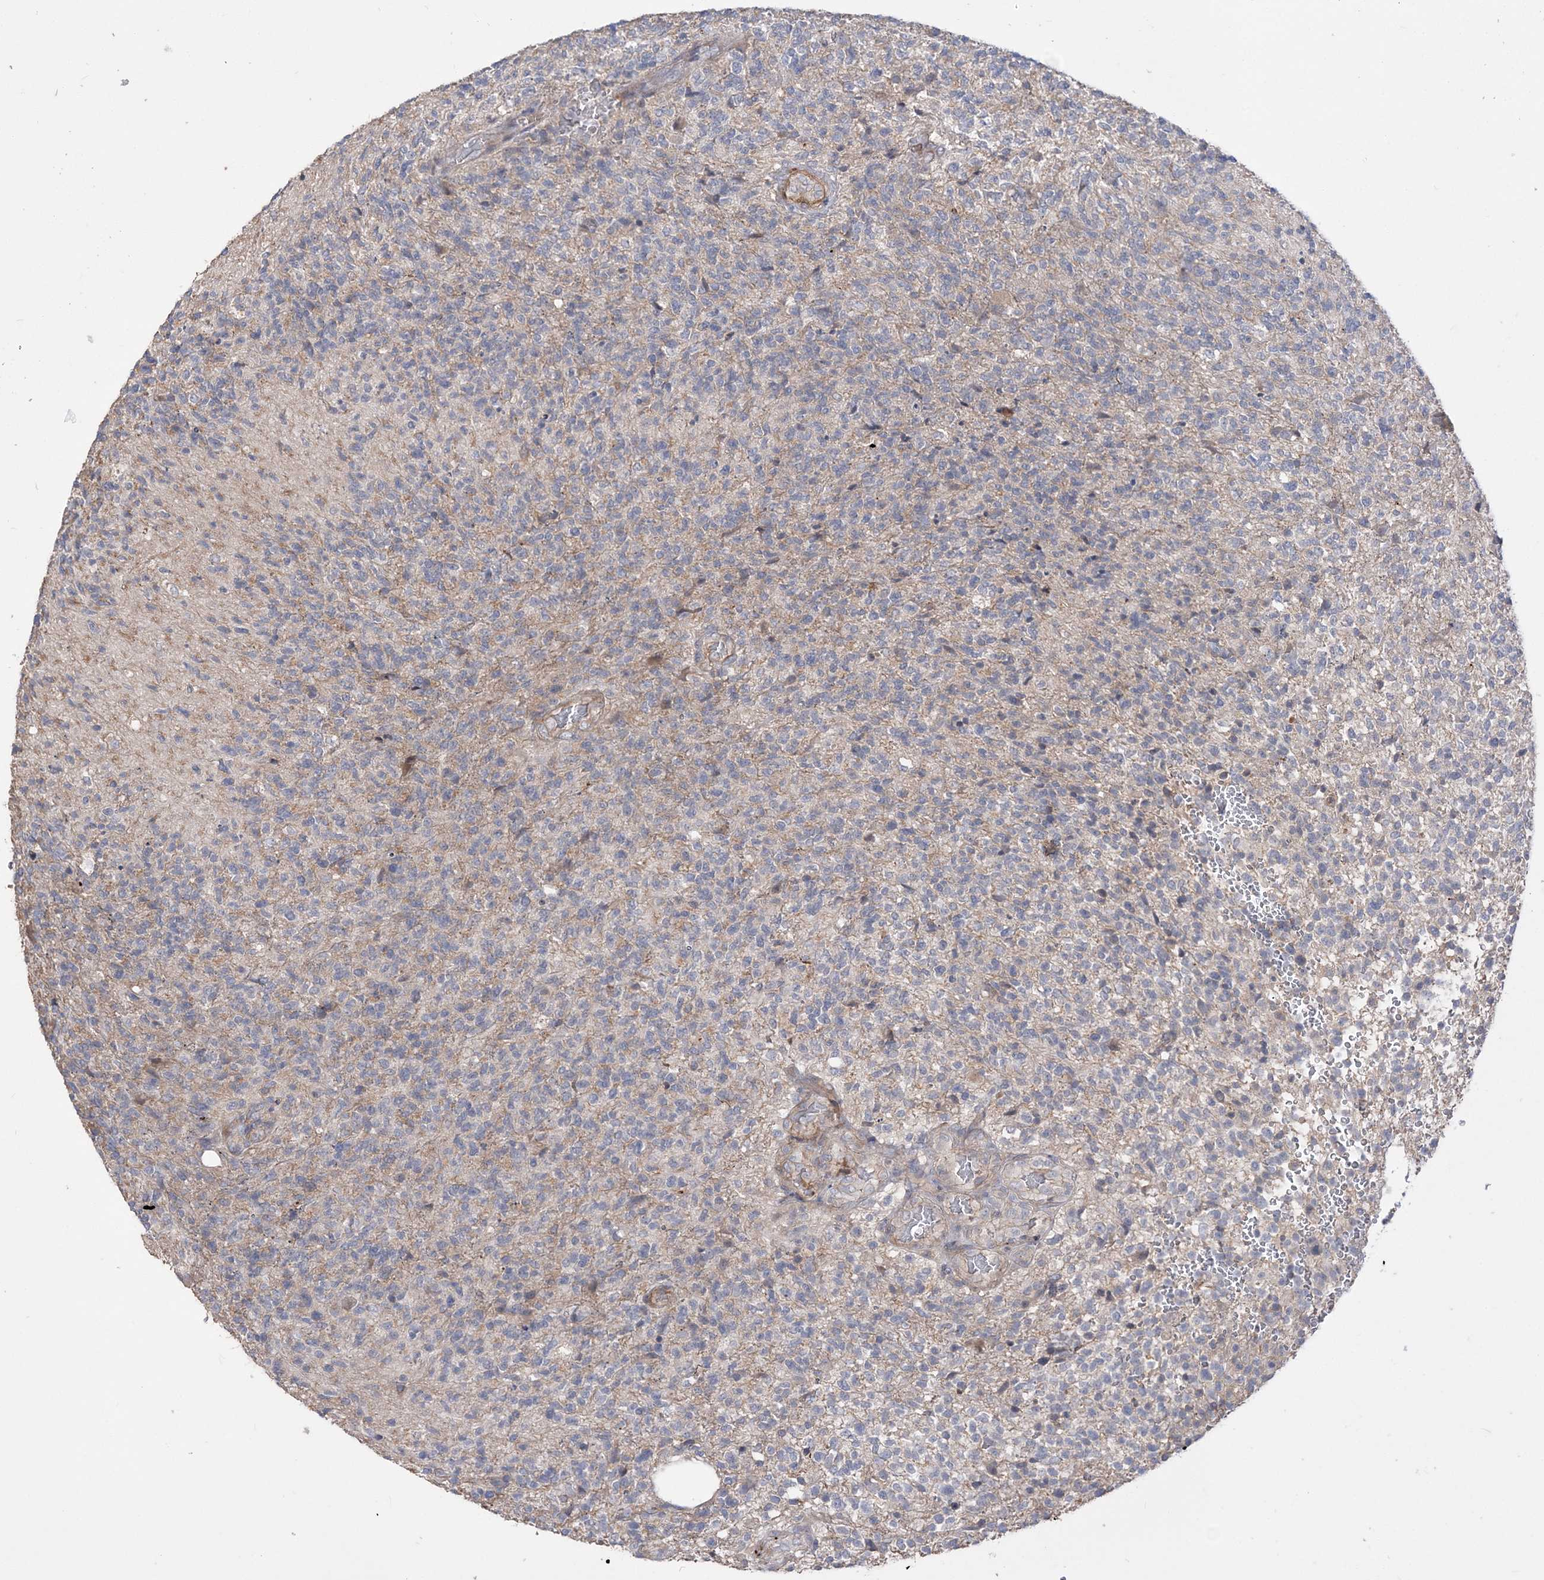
{"staining": {"intensity": "negative", "quantity": "none", "location": "none"}, "tissue": "glioma", "cell_type": "Tumor cells", "image_type": "cancer", "snomed": [{"axis": "morphology", "description": "Glioma, malignant, High grade"}, {"axis": "topography", "description": "Brain"}], "caption": "Micrograph shows no significant protein positivity in tumor cells of high-grade glioma (malignant). (Brightfield microscopy of DAB (3,3'-diaminobenzidine) immunohistochemistry at high magnification).", "gene": "SLFN14", "patient": {"sex": "male", "age": 56}}